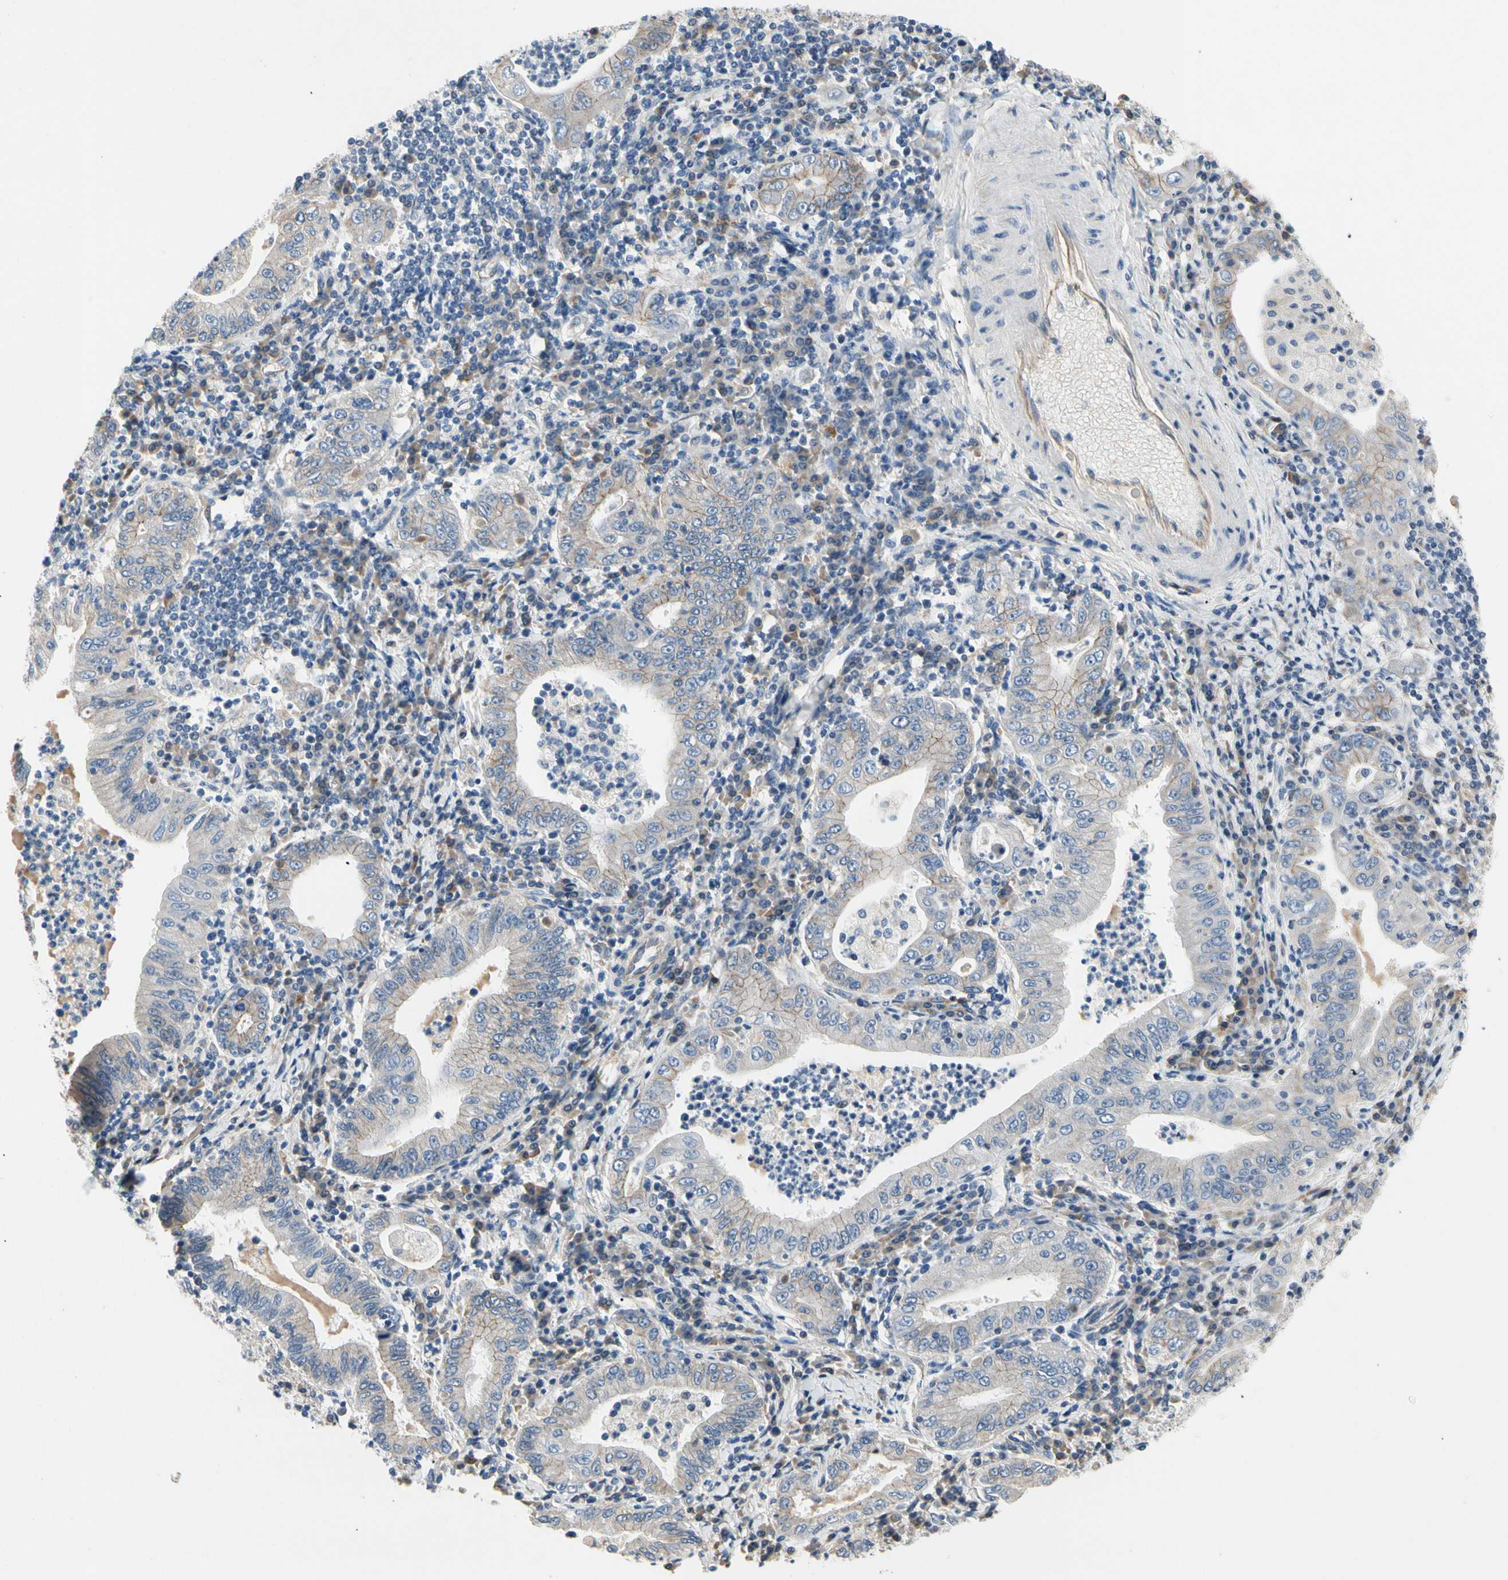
{"staining": {"intensity": "weak", "quantity": "25%-75%", "location": "cytoplasmic/membranous"}, "tissue": "stomach cancer", "cell_type": "Tumor cells", "image_type": "cancer", "snomed": [{"axis": "morphology", "description": "Normal tissue, NOS"}, {"axis": "morphology", "description": "Adenocarcinoma, NOS"}, {"axis": "topography", "description": "Esophagus"}, {"axis": "topography", "description": "Stomach, upper"}, {"axis": "topography", "description": "Peripheral nerve tissue"}], "caption": "Human stomach cancer stained with a brown dye shows weak cytoplasmic/membranous positive staining in about 25%-75% of tumor cells.", "gene": "LGR6", "patient": {"sex": "male", "age": 62}}